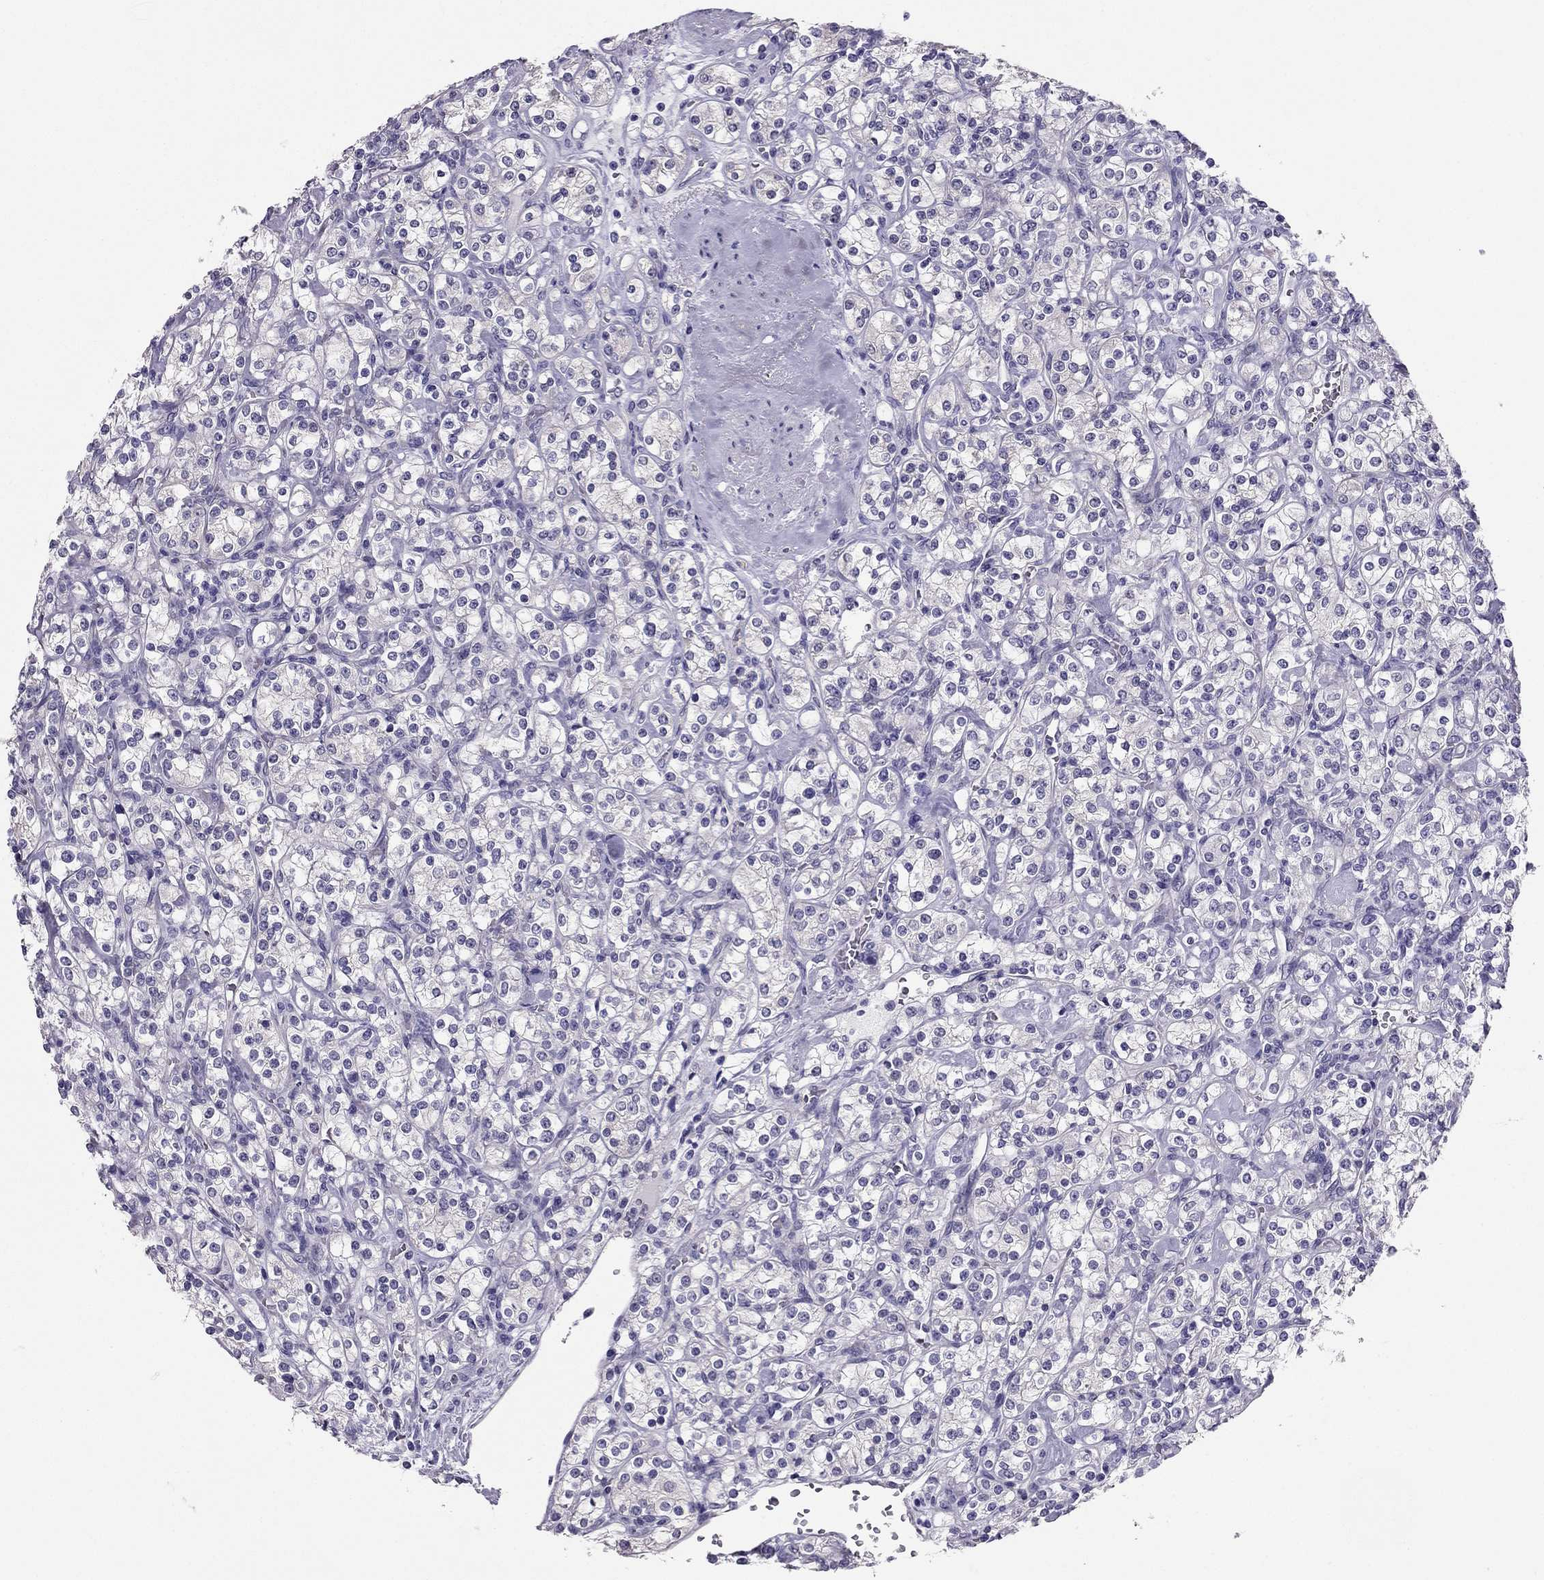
{"staining": {"intensity": "negative", "quantity": "none", "location": "none"}, "tissue": "renal cancer", "cell_type": "Tumor cells", "image_type": "cancer", "snomed": [{"axis": "morphology", "description": "Adenocarcinoma, NOS"}, {"axis": "topography", "description": "Kidney"}], "caption": "Immunohistochemistry image of neoplastic tissue: renal cancer stained with DAB shows no significant protein expression in tumor cells. (Brightfield microscopy of DAB (3,3'-diaminobenzidine) IHC at high magnification).", "gene": "PDE6A", "patient": {"sex": "male", "age": 77}}